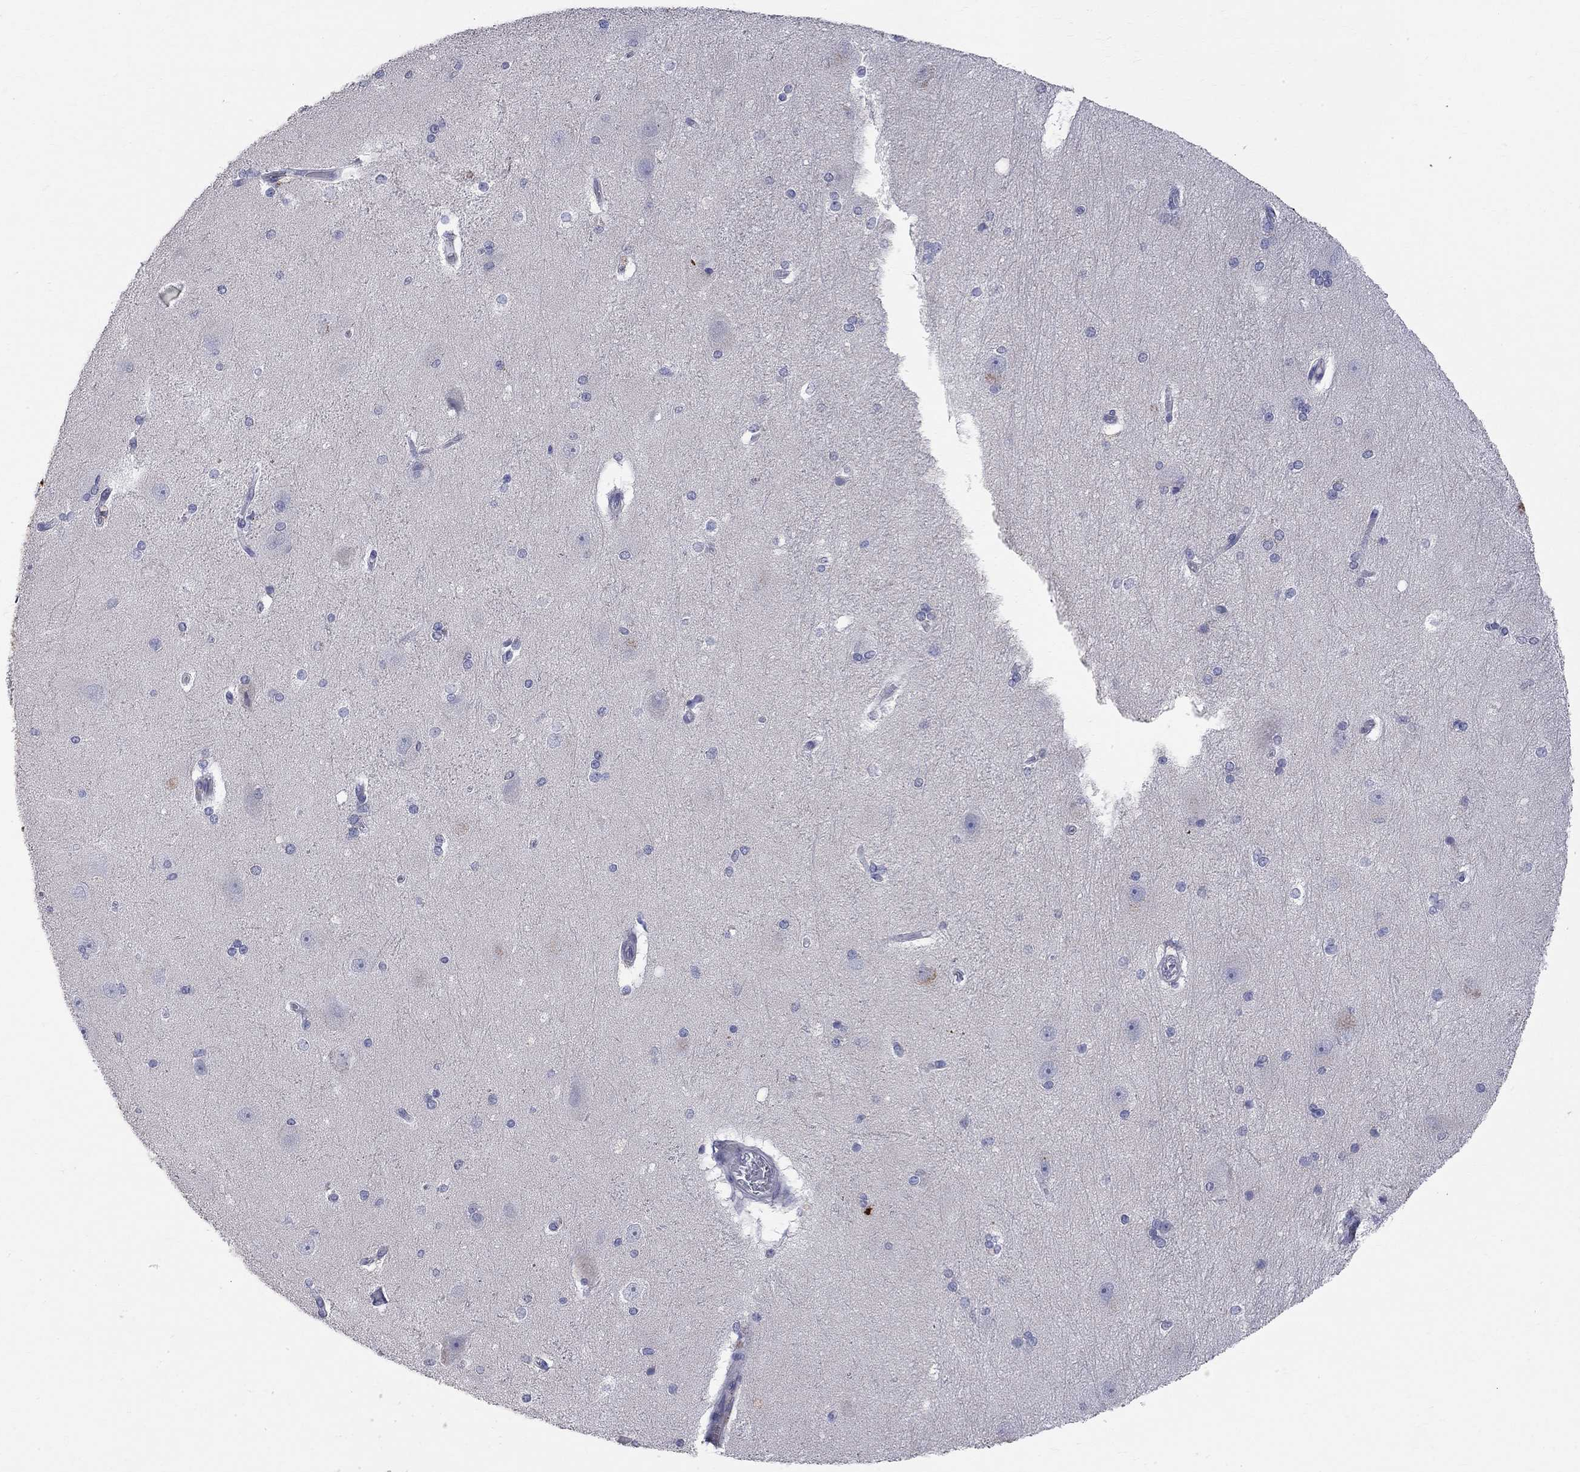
{"staining": {"intensity": "negative", "quantity": "none", "location": "none"}, "tissue": "hippocampus", "cell_type": "Glial cells", "image_type": "normal", "snomed": [{"axis": "morphology", "description": "Normal tissue, NOS"}, {"axis": "topography", "description": "Cerebral cortex"}, {"axis": "topography", "description": "Hippocampus"}], "caption": "Glial cells are negative for brown protein staining in benign hippocampus. (DAB (3,3'-diaminobenzidine) IHC with hematoxylin counter stain).", "gene": "ACSL1", "patient": {"sex": "female", "age": 19}}